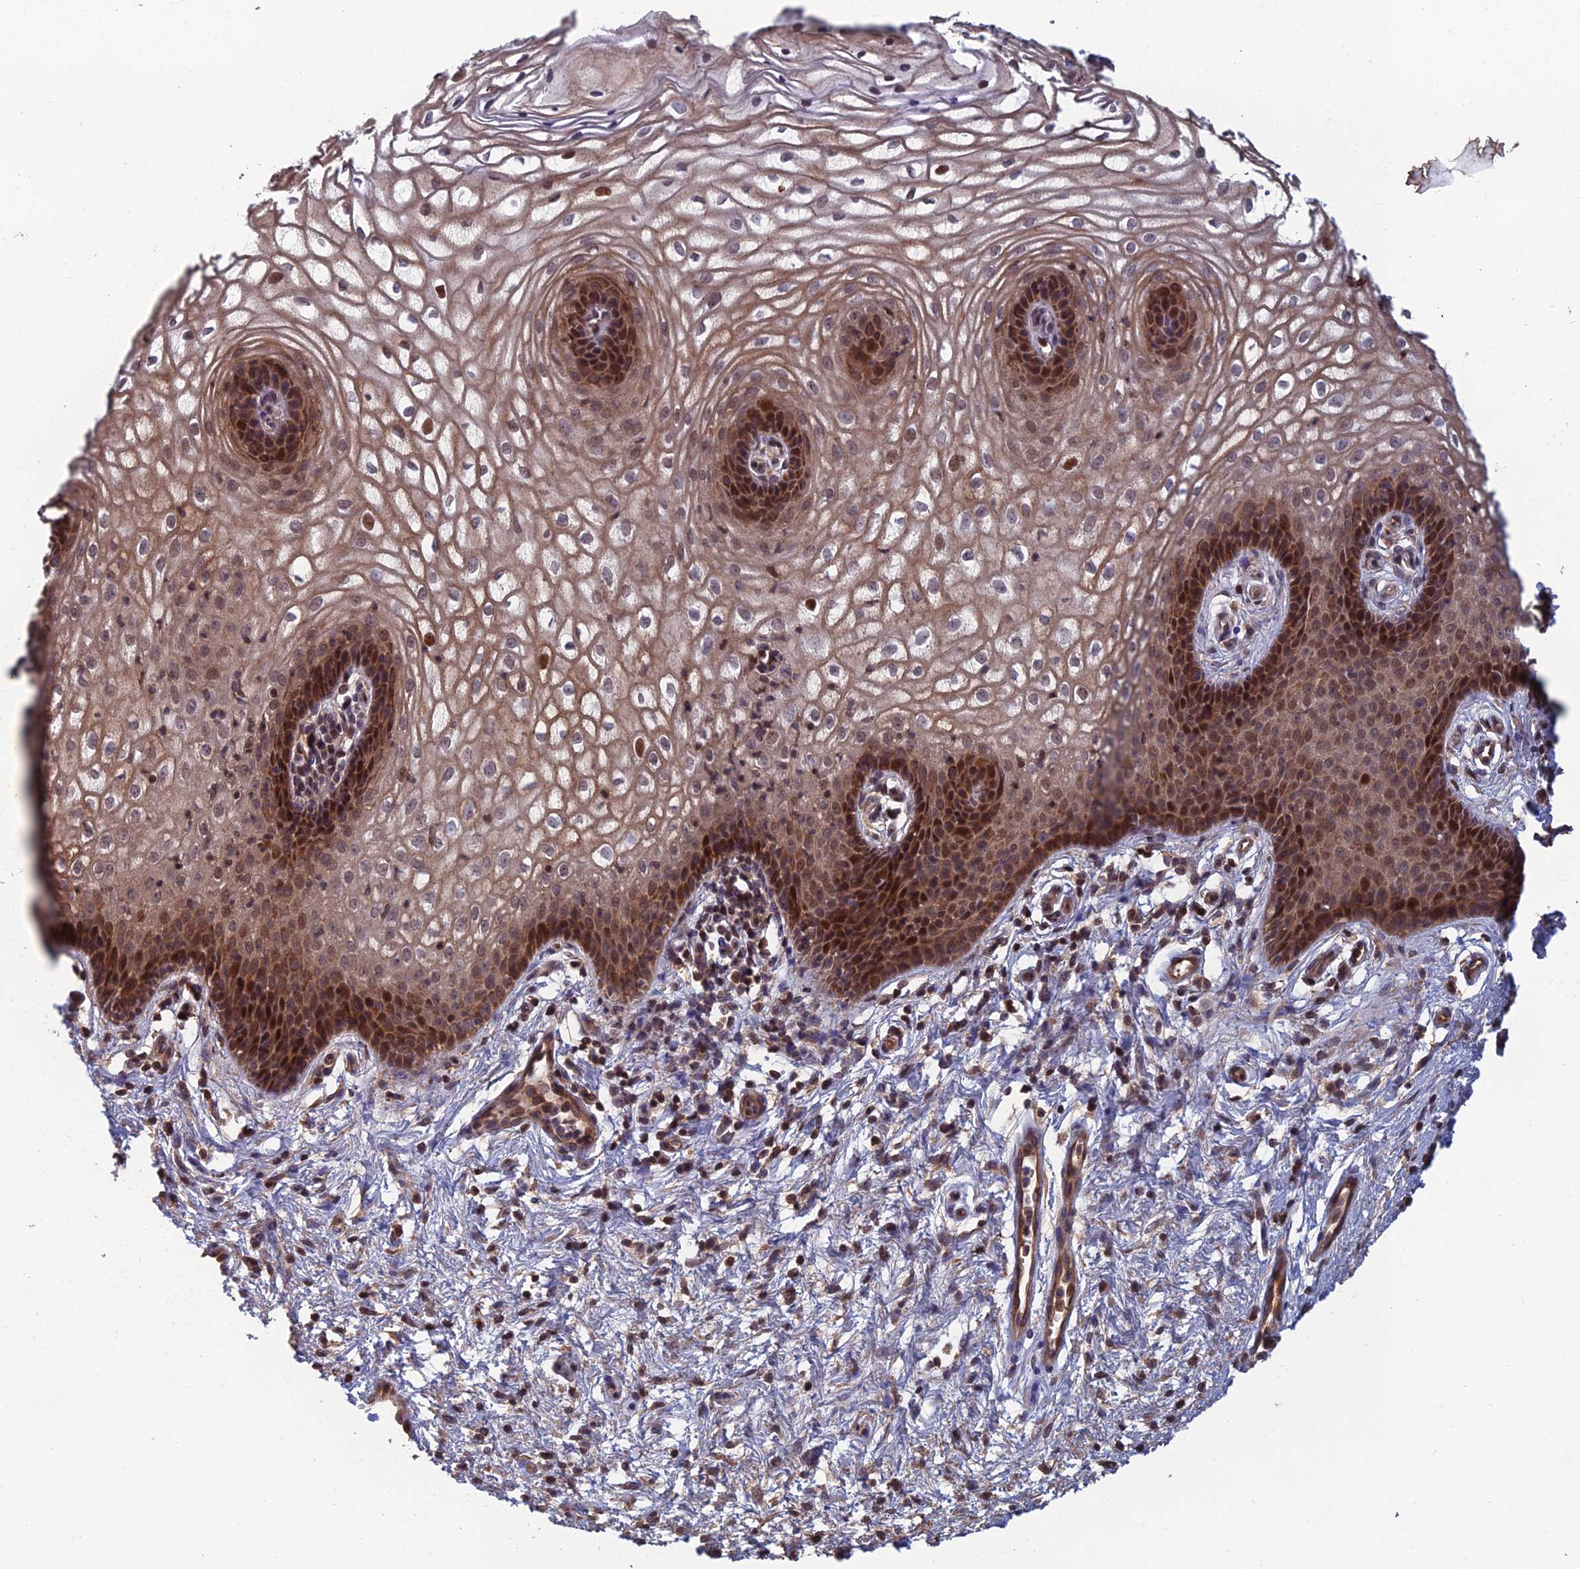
{"staining": {"intensity": "moderate", "quantity": ">75%", "location": "cytoplasmic/membranous,nuclear"}, "tissue": "vagina", "cell_type": "Squamous epithelial cells", "image_type": "normal", "snomed": [{"axis": "morphology", "description": "Normal tissue, NOS"}, {"axis": "topography", "description": "Vagina"}], "caption": "Squamous epithelial cells exhibit moderate cytoplasmic/membranous,nuclear staining in about >75% of cells in benign vagina.", "gene": "CCDC183", "patient": {"sex": "female", "age": 34}}